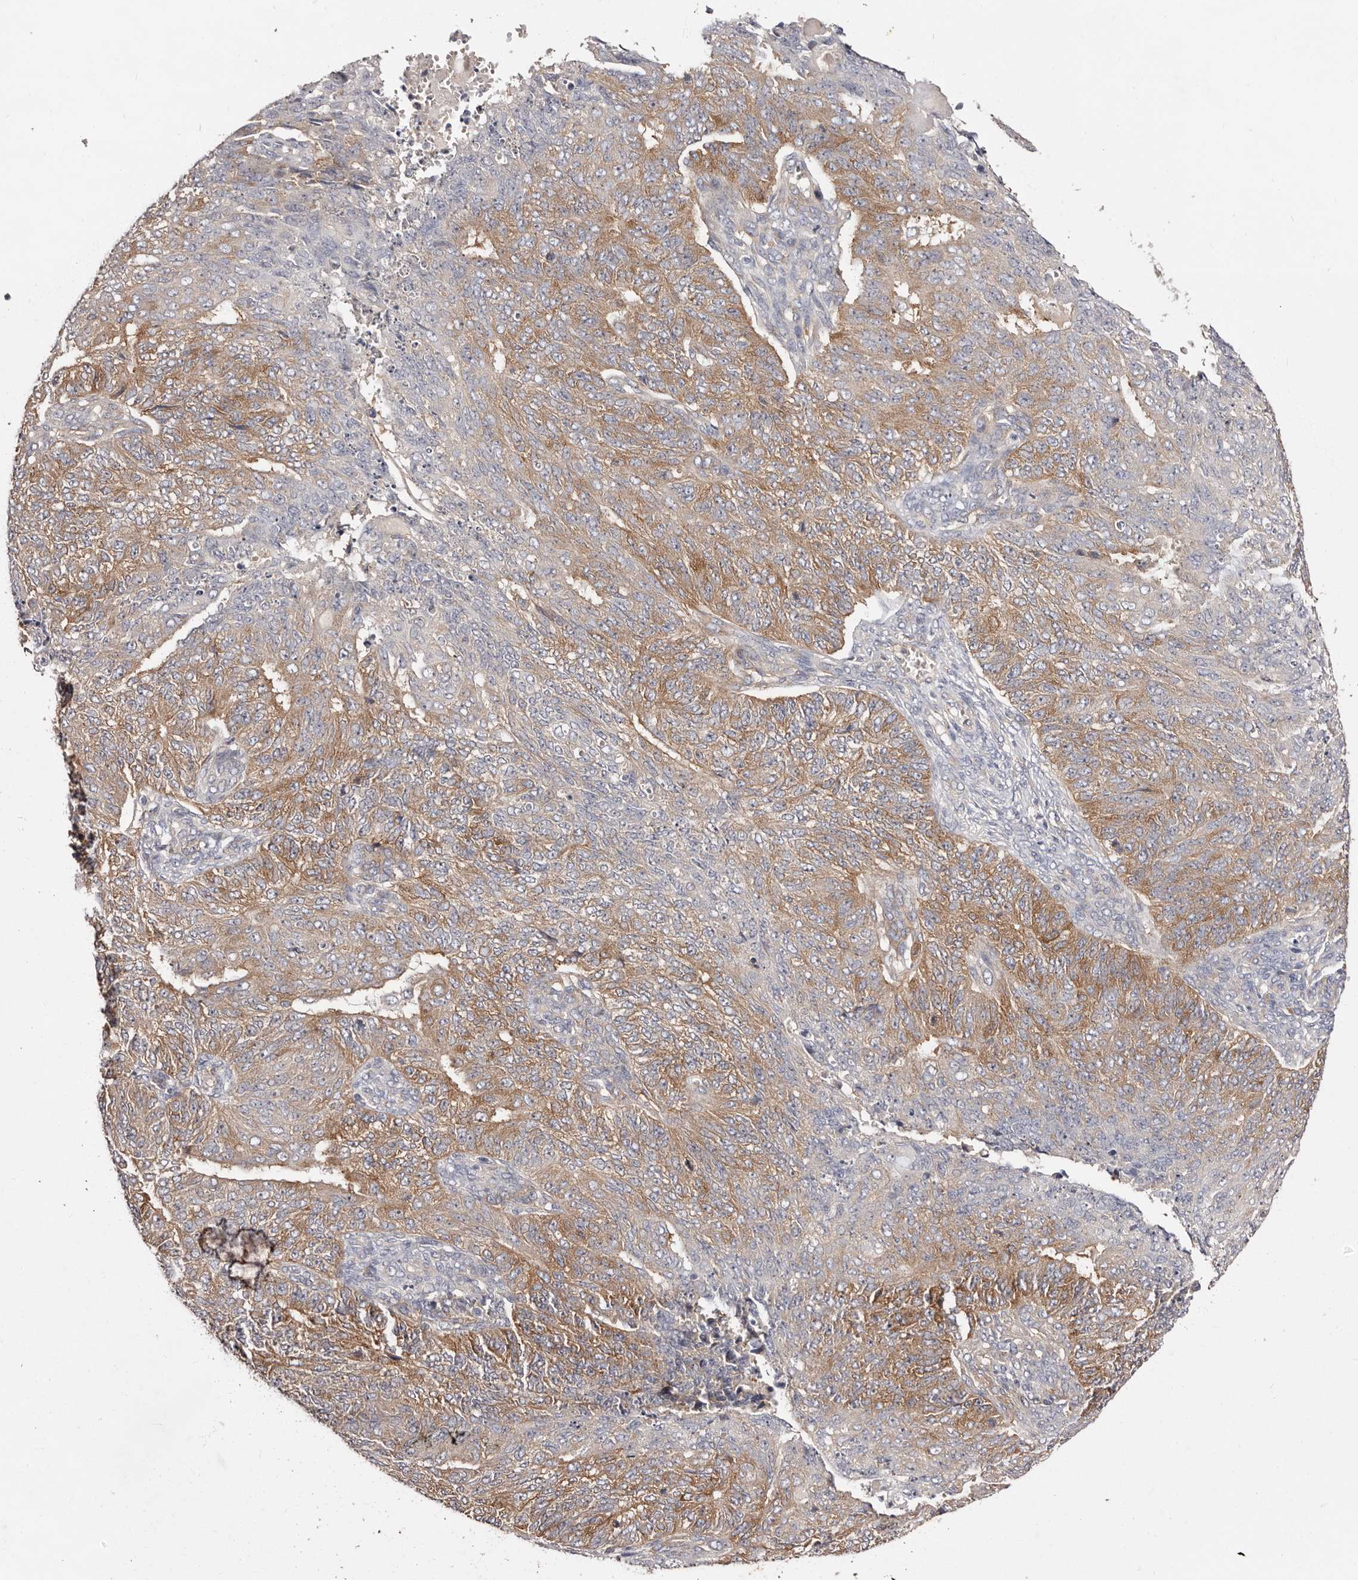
{"staining": {"intensity": "moderate", "quantity": ">75%", "location": "cytoplasmic/membranous"}, "tissue": "endometrial cancer", "cell_type": "Tumor cells", "image_type": "cancer", "snomed": [{"axis": "morphology", "description": "Adenocarcinoma, NOS"}, {"axis": "topography", "description": "Endometrium"}], "caption": "DAB immunohistochemical staining of endometrial cancer (adenocarcinoma) exhibits moderate cytoplasmic/membranous protein positivity in about >75% of tumor cells.", "gene": "LTV1", "patient": {"sex": "female", "age": 32}}